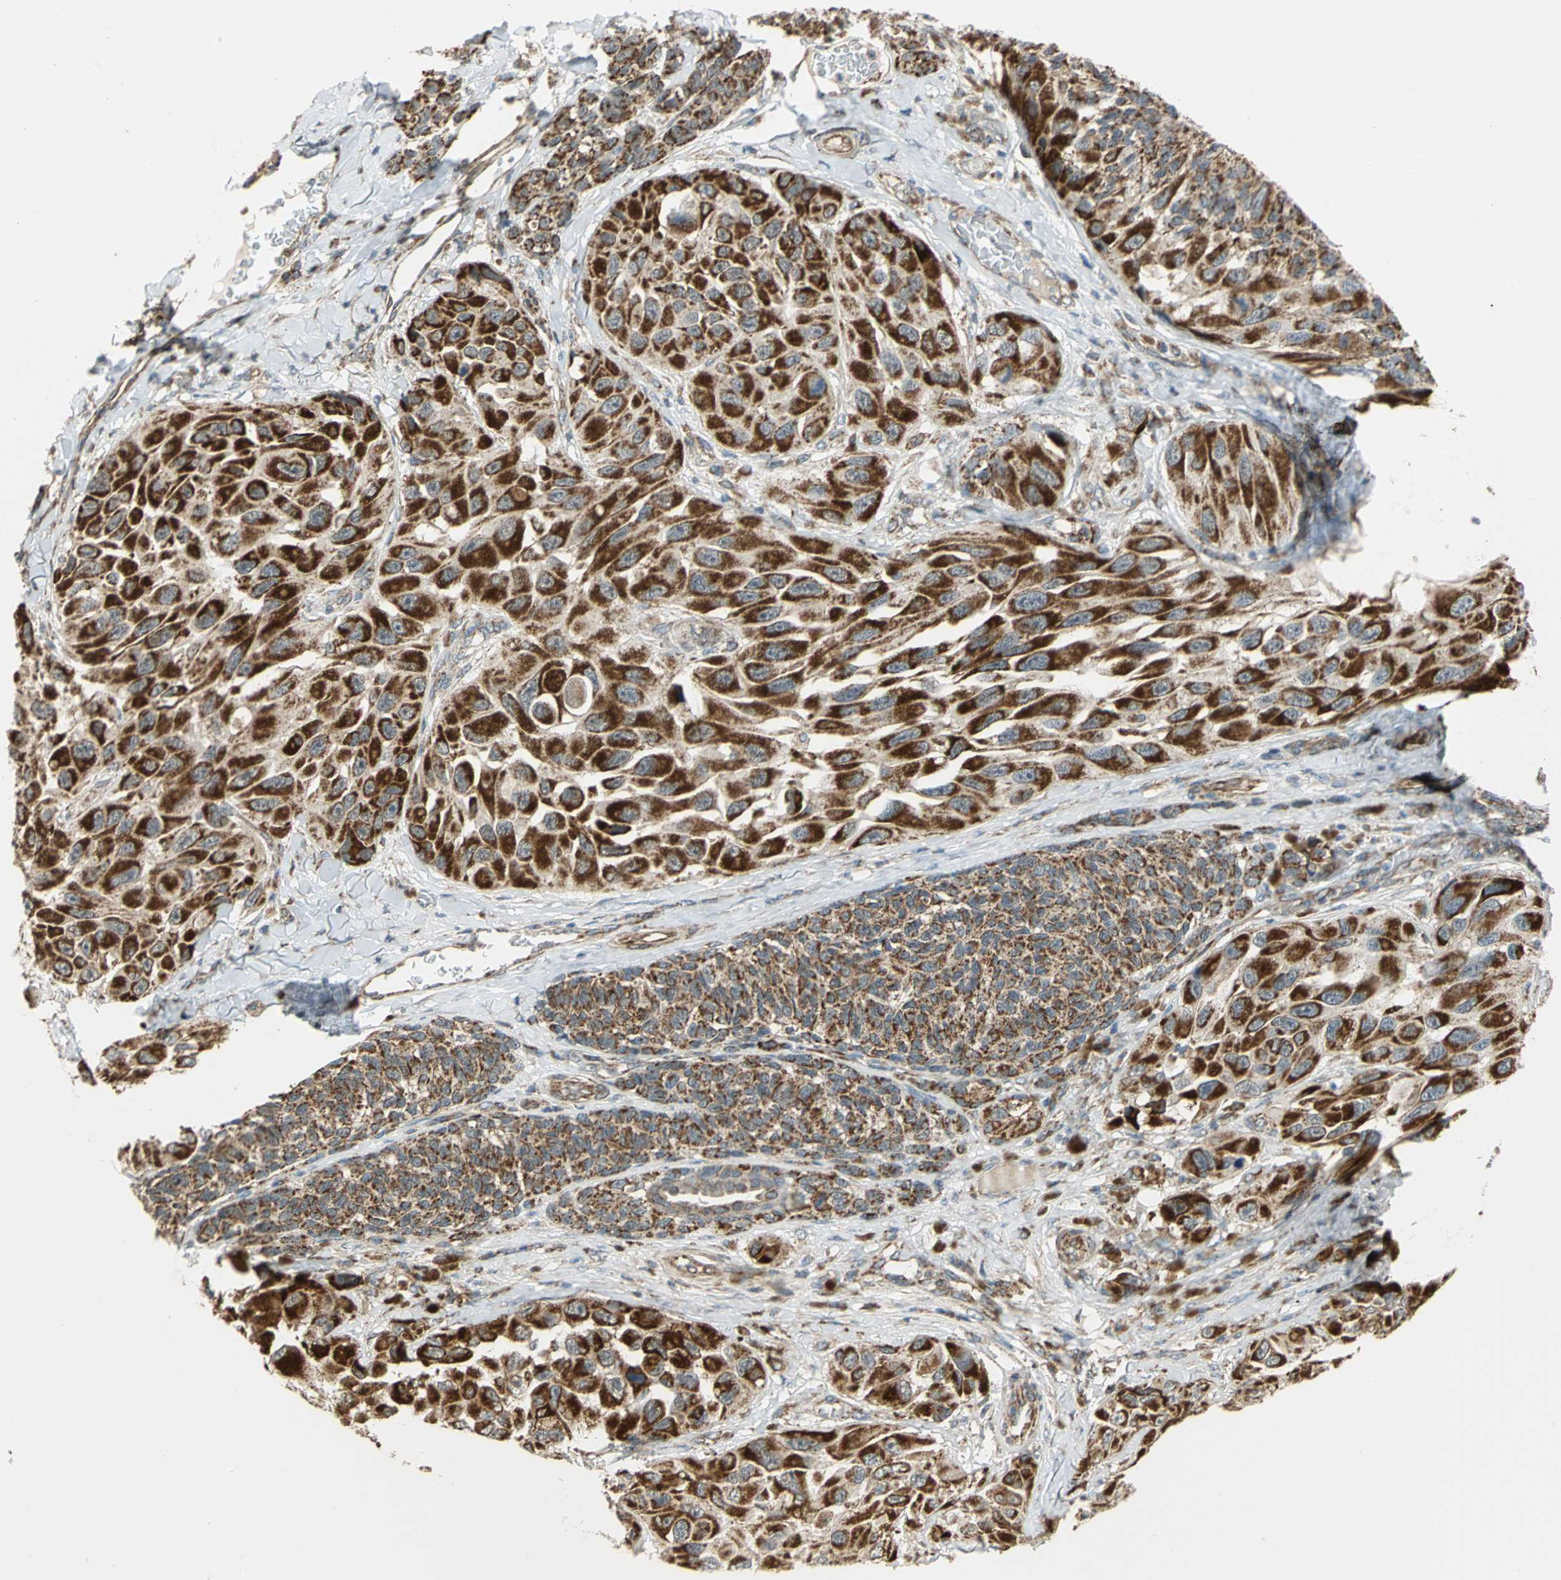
{"staining": {"intensity": "strong", "quantity": ">75%", "location": "cytoplasmic/membranous"}, "tissue": "melanoma", "cell_type": "Tumor cells", "image_type": "cancer", "snomed": [{"axis": "morphology", "description": "Malignant melanoma, NOS"}, {"axis": "topography", "description": "Skin"}], "caption": "Tumor cells demonstrate high levels of strong cytoplasmic/membranous positivity in approximately >75% of cells in human melanoma.", "gene": "MRPS22", "patient": {"sex": "female", "age": 73}}